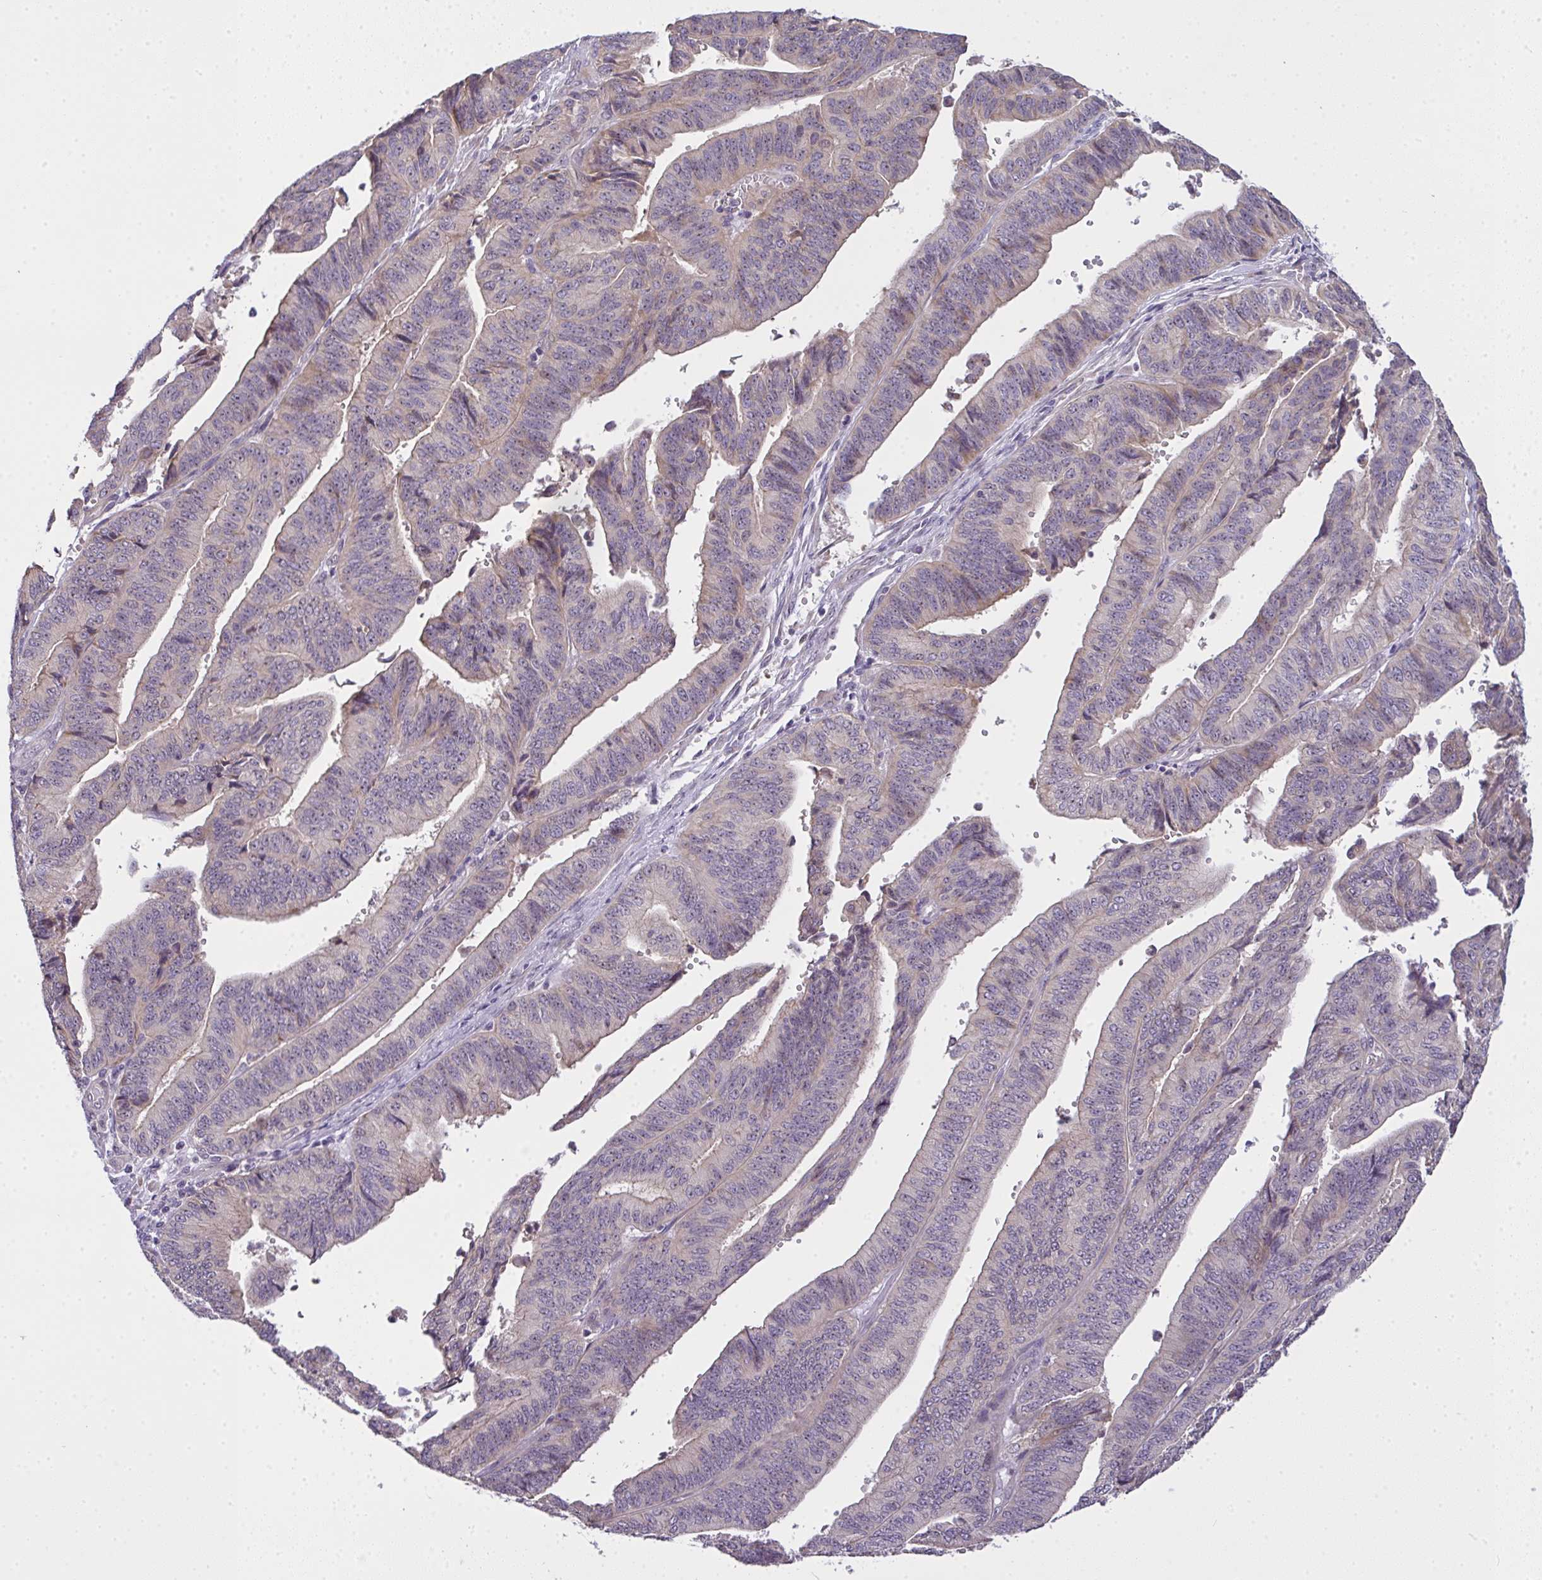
{"staining": {"intensity": "weak", "quantity": "25%-75%", "location": "cytoplasmic/membranous"}, "tissue": "endometrial cancer", "cell_type": "Tumor cells", "image_type": "cancer", "snomed": [{"axis": "morphology", "description": "Adenocarcinoma, NOS"}, {"axis": "topography", "description": "Endometrium"}], "caption": "Human adenocarcinoma (endometrial) stained for a protein (brown) shows weak cytoplasmic/membranous positive positivity in about 25%-75% of tumor cells.", "gene": "NT5C1A", "patient": {"sex": "female", "age": 65}}